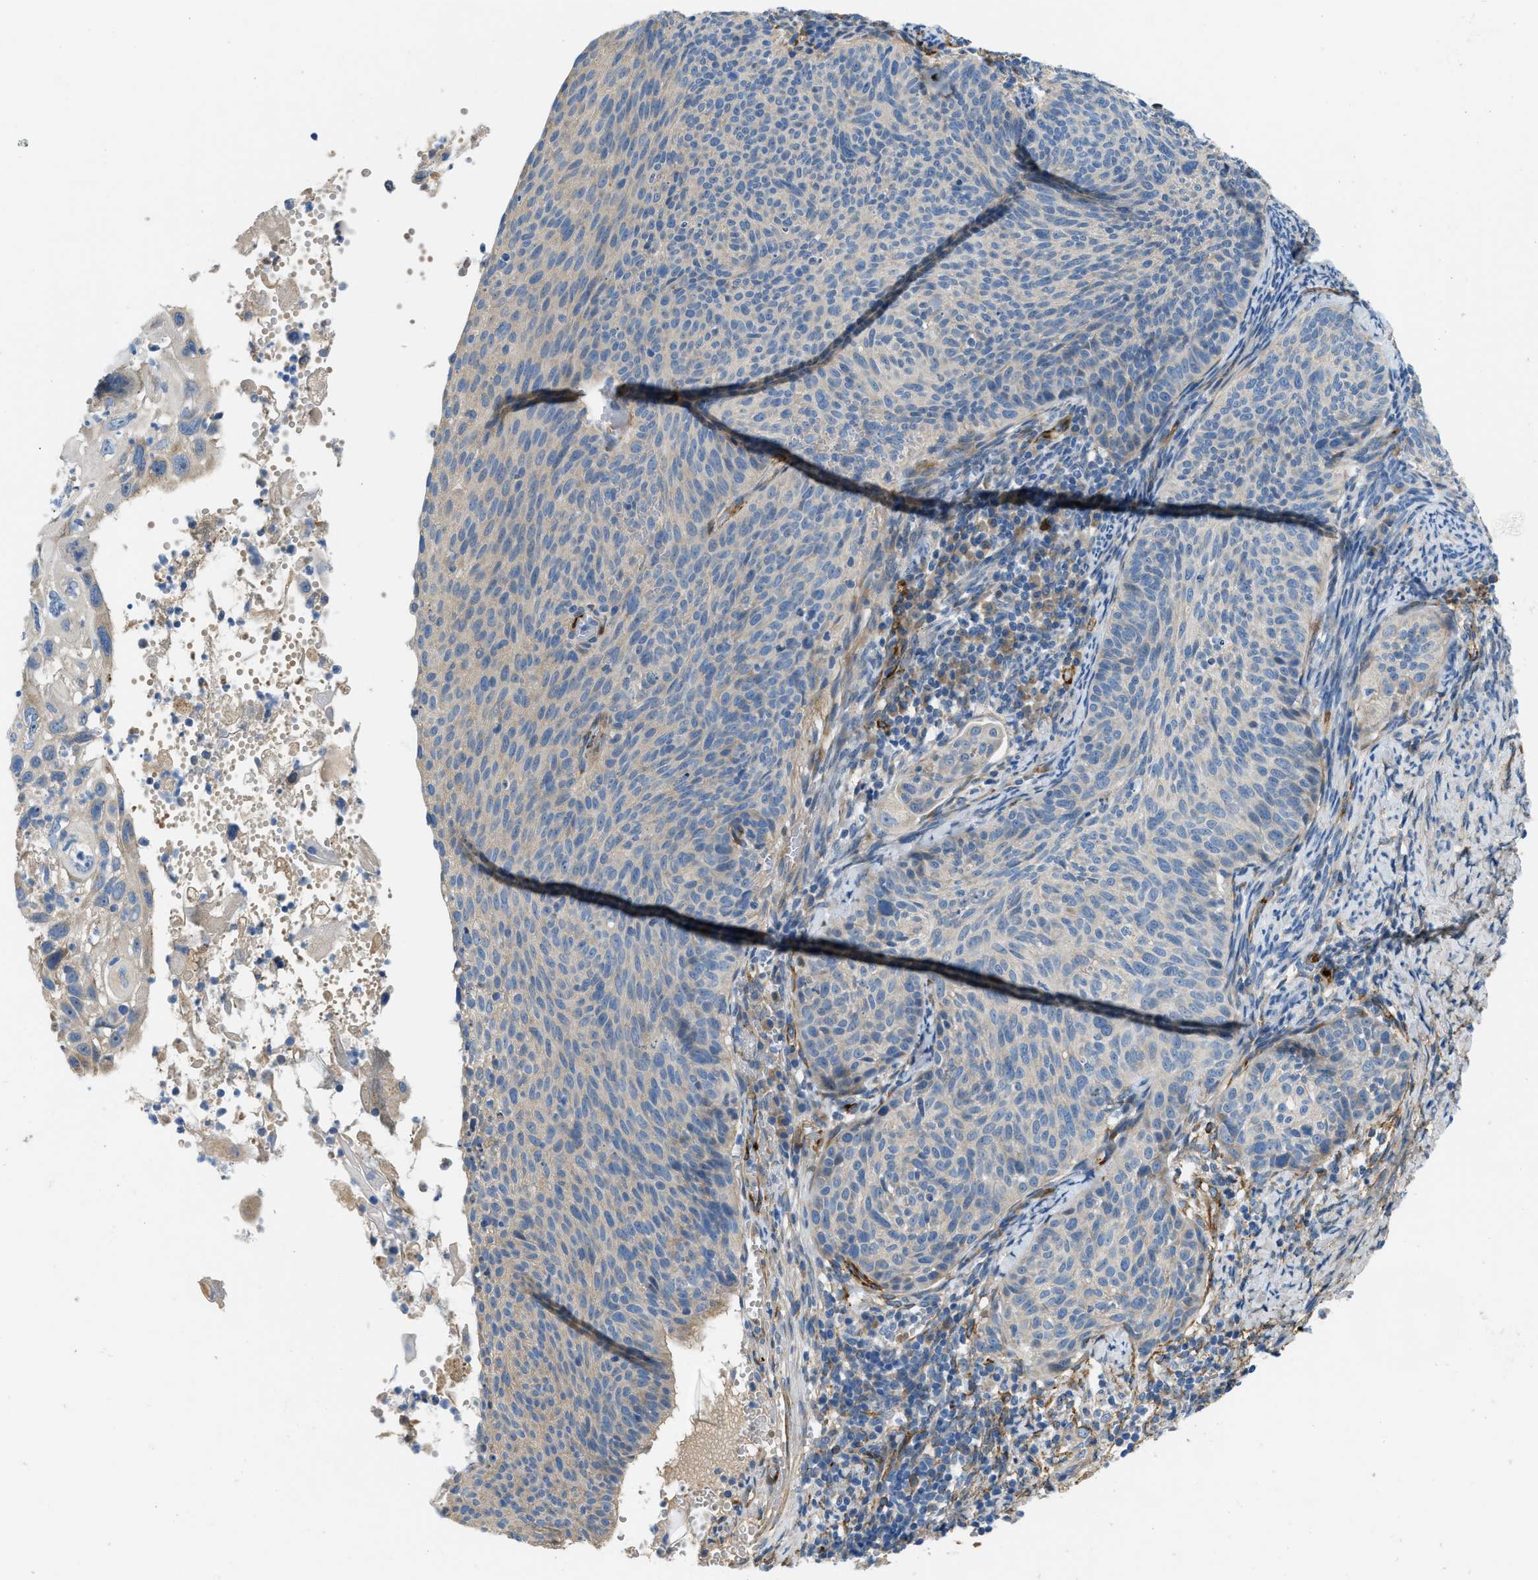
{"staining": {"intensity": "negative", "quantity": "none", "location": "none"}, "tissue": "cervical cancer", "cell_type": "Tumor cells", "image_type": "cancer", "snomed": [{"axis": "morphology", "description": "Squamous cell carcinoma, NOS"}, {"axis": "topography", "description": "Cervix"}], "caption": "The IHC micrograph has no significant expression in tumor cells of cervical squamous cell carcinoma tissue.", "gene": "COL15A1", "patient": {"sex": "female", "age": 70}}